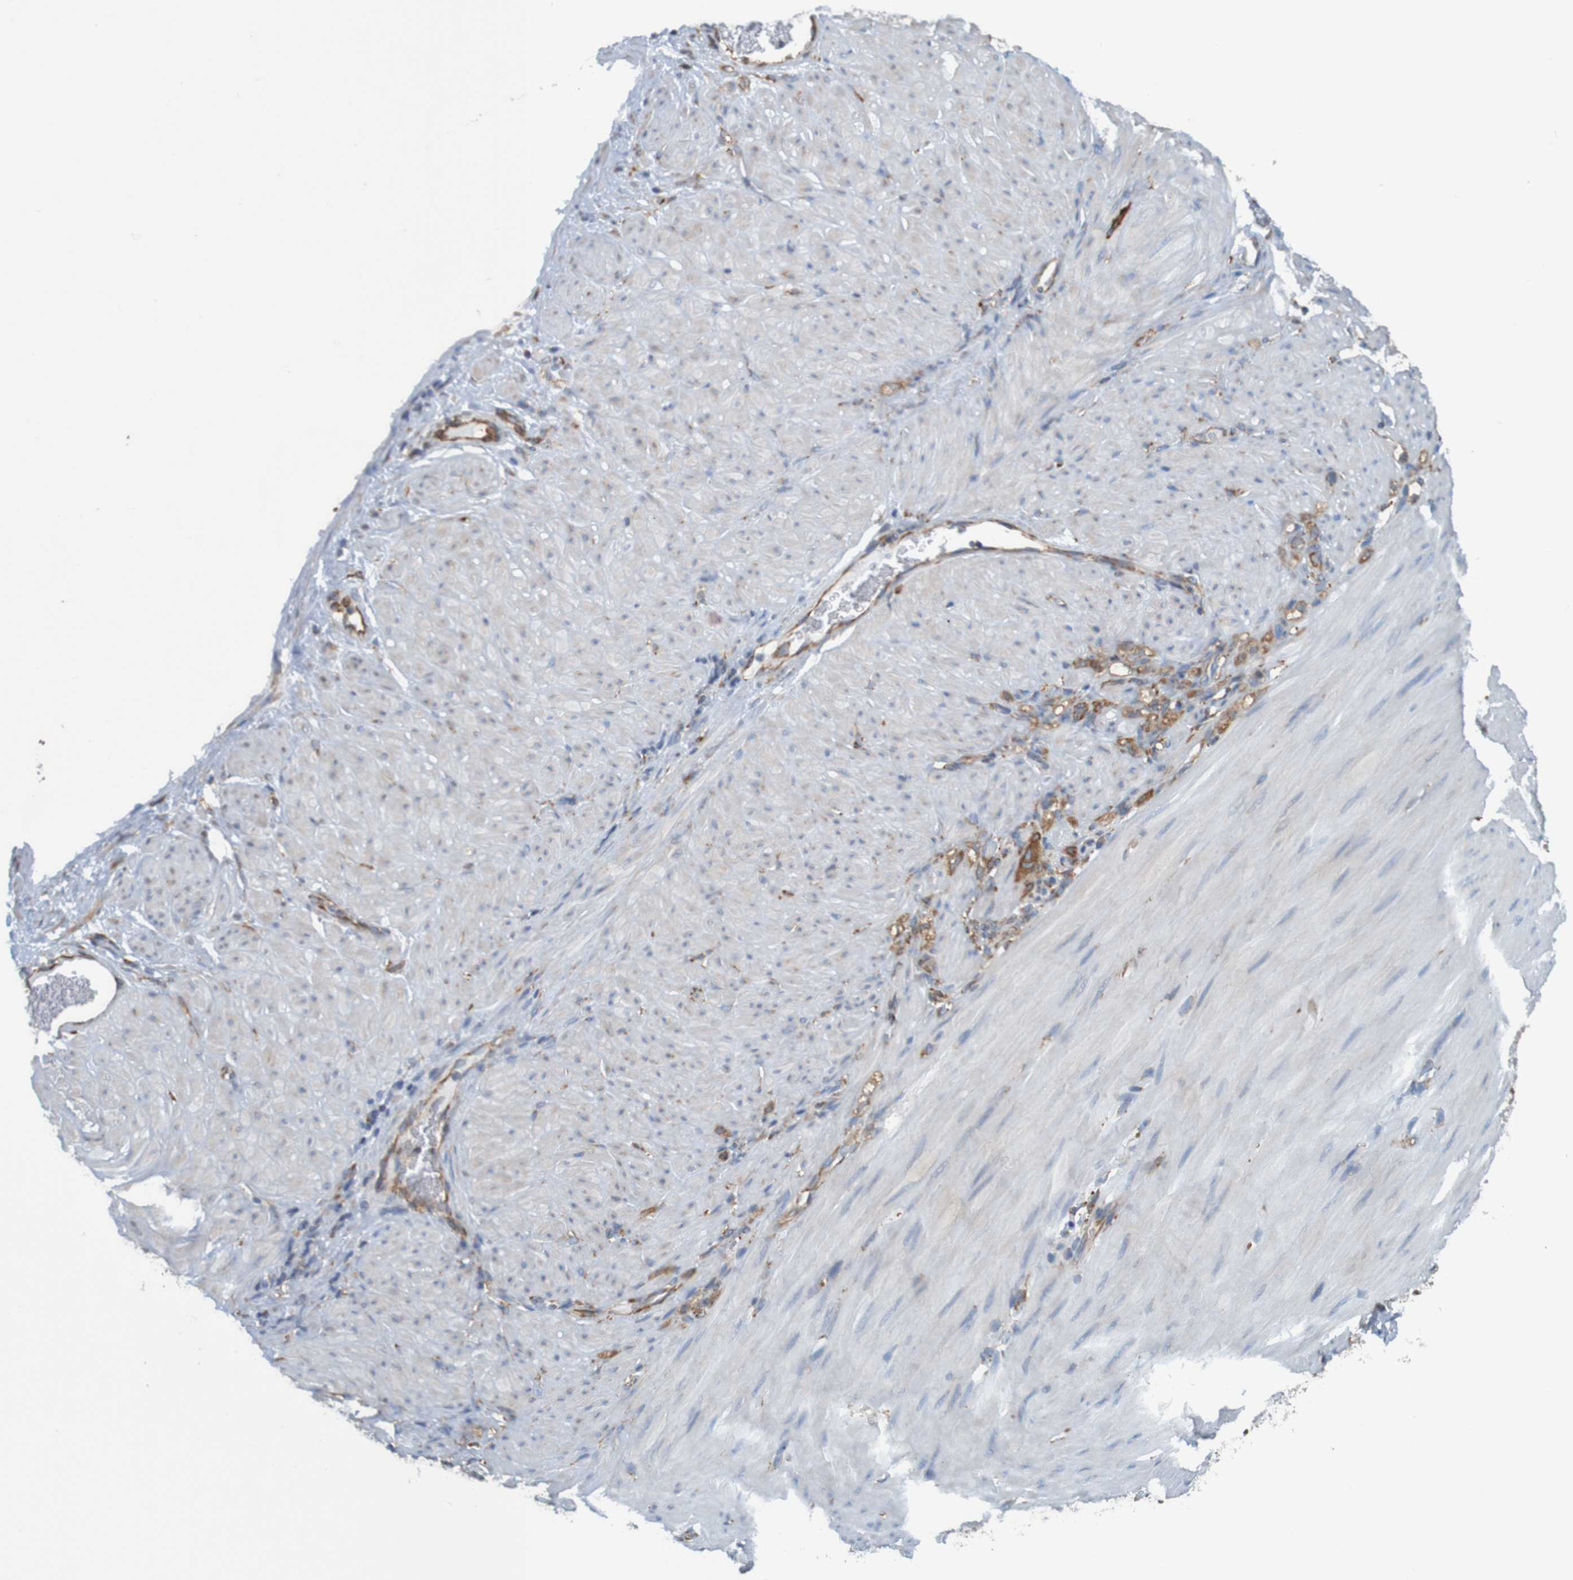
{"staining": {"intensity": "moderate", "quantity": "<25%", "location": "cytoplasmic/membranous"}, "tissue": "stomach cancer", "cell_type": "Tumor cells", "image_type": "cancer", "snomed": [{"axis": "morphology", "description": "Adenocarcinoma, NOS"}, {"axis": "topography", "description": "Stomach"}], "caption": "This photomicrograph exhibits IHC staining of adenocarcinoma (stomach), with low moderate cytoplasmic/membranous expression in approximately <25% of tumor cells.", "gene": "SSR1", "patient": {"sex": "male", "age": 82}}